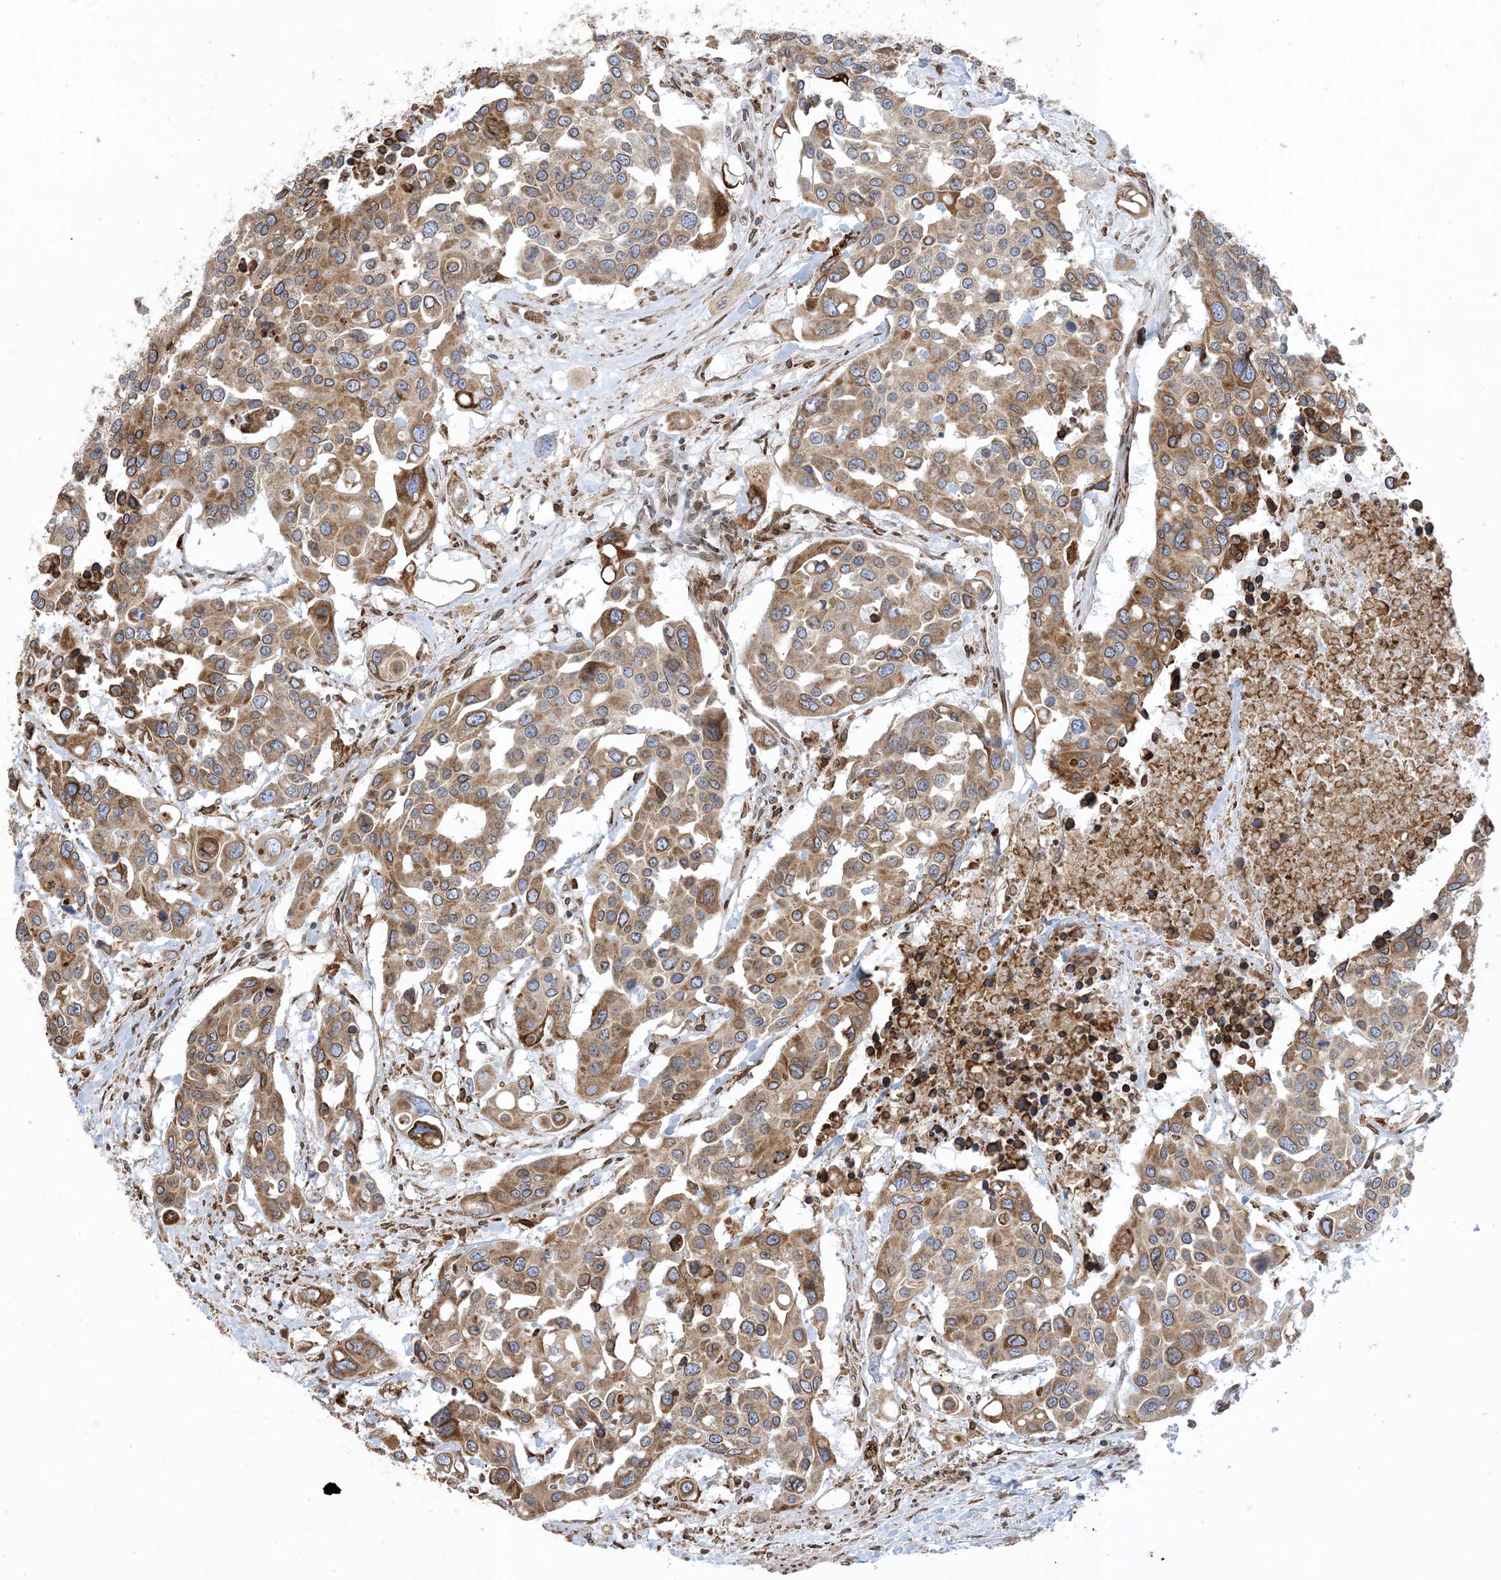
{"staining": {"intensity": "moderate", "quantity": ">75%", "location": "cytoplasmic/membranous"}, "tissue": "colorectal cancer", "cell_type": "Tumor cells", "image_type": "cancer", "snomed": [{"axis": "morphology", "description": "Adenocarcinoma, NOS"}, {"axis": "topography", "description": "Colon"}], "caption": "High-power microscopy captured an IHC micrograph of colorectal adenocarcinoma, revealing moderate cytoplasmic/membranous staining in approximately >75% of tumor cells. The staining is performed using DAB (3,3'-diaminobenzidine) brown chromogen to label protein expression. The nuclei are counter-stained blue using hematoxylin.", "gene": "SHANK1", "patient": {"sex": "male", "age": 77}}